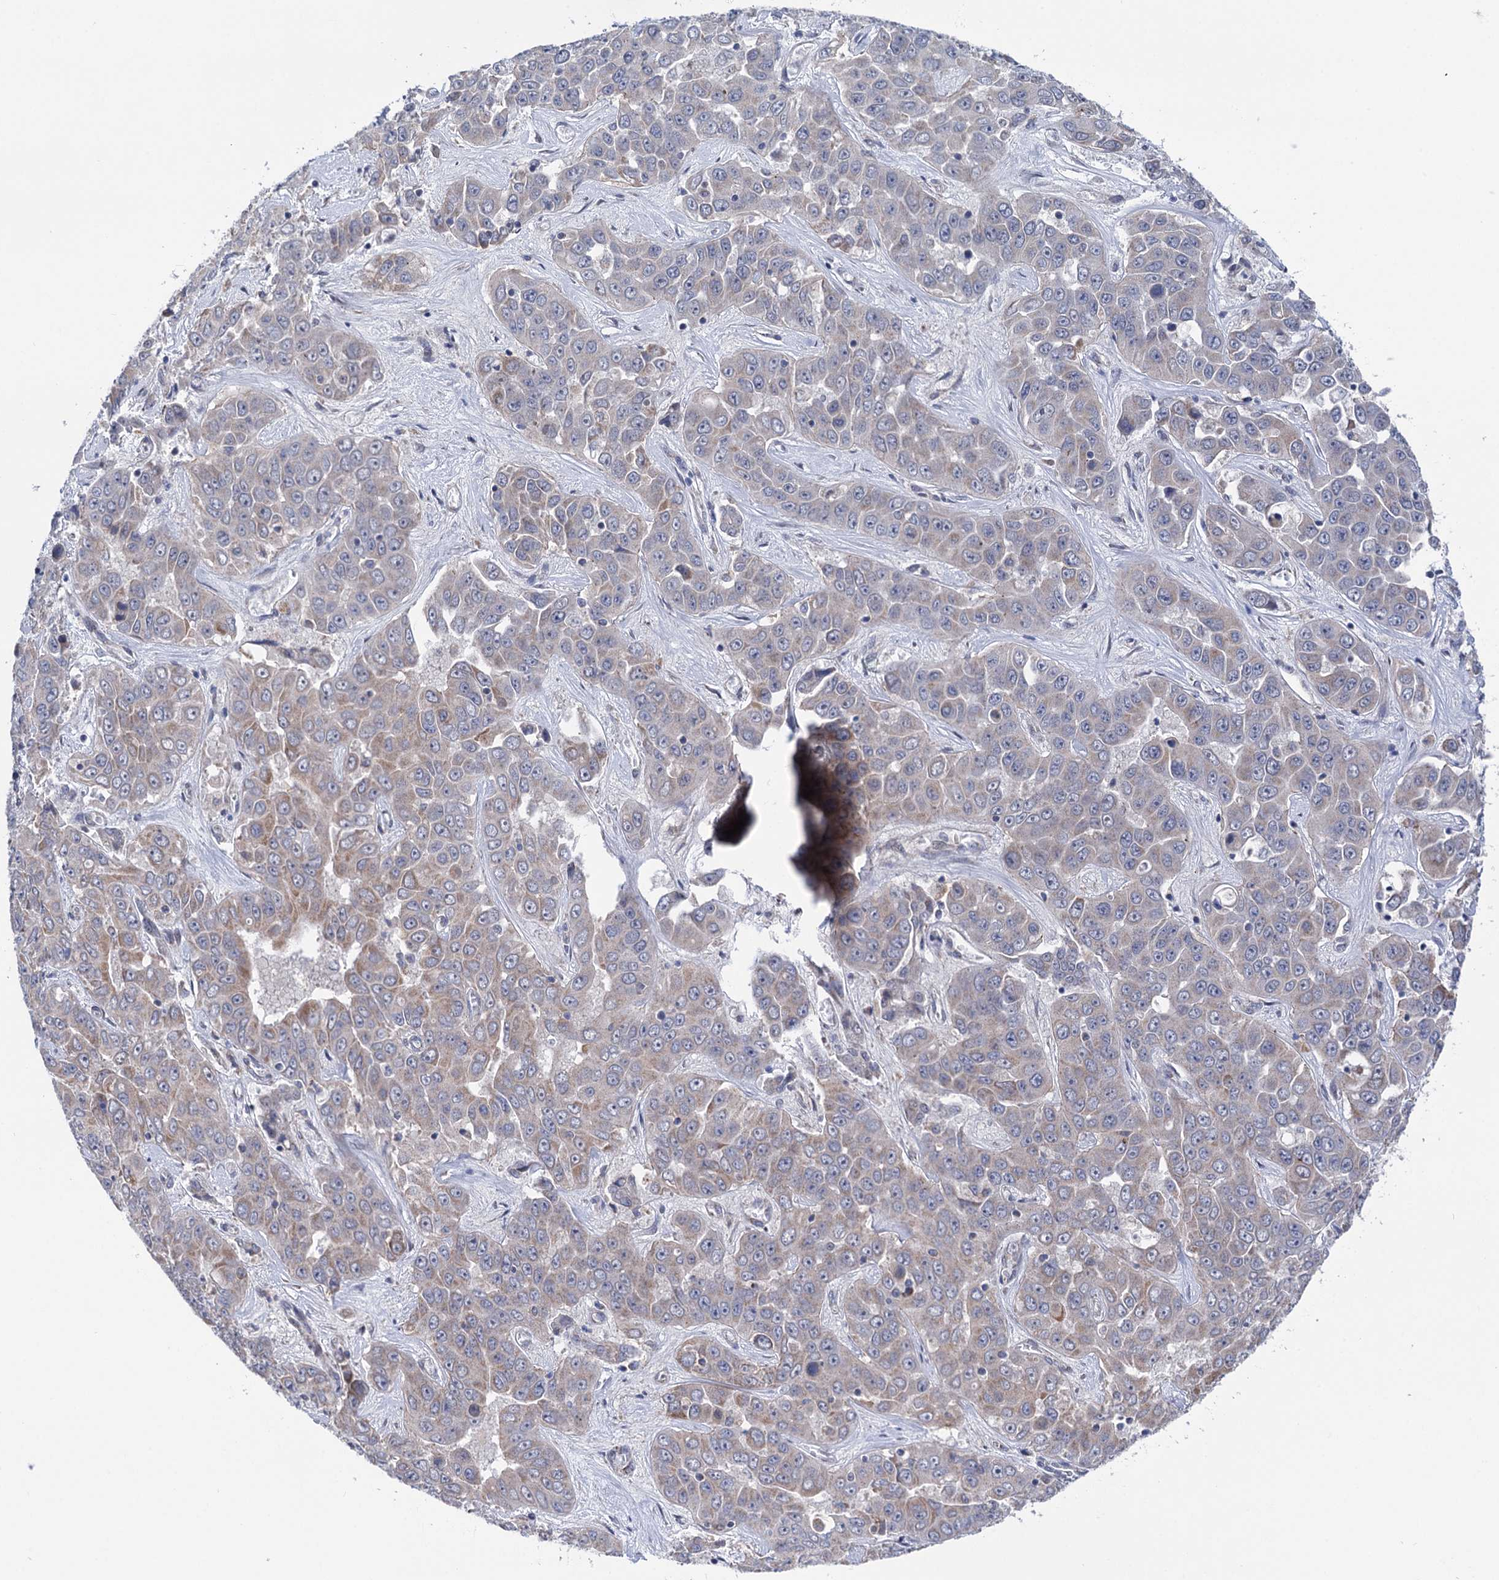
{"staining": {"intensity": "weak", "quantity": "<25%", "location": "cytoplasmic/membranous"}, "tissue": "liver cancer", "cell_type": "Tumor cells", "image_type": "cancer", "snomed": [{"axis": "morphology", "description": "Cholangiocarcinoma"}, {"axis": "topography", "description": "Liver"}], "caption": "An IHC histopathology image of cholangiocarcinoma (liver) is shown. There is no staining in tumor cells of cholangiocarcinoma (liver).", "gene": "SUCLA2", "patient": {"sex": "female", "age": 52}}